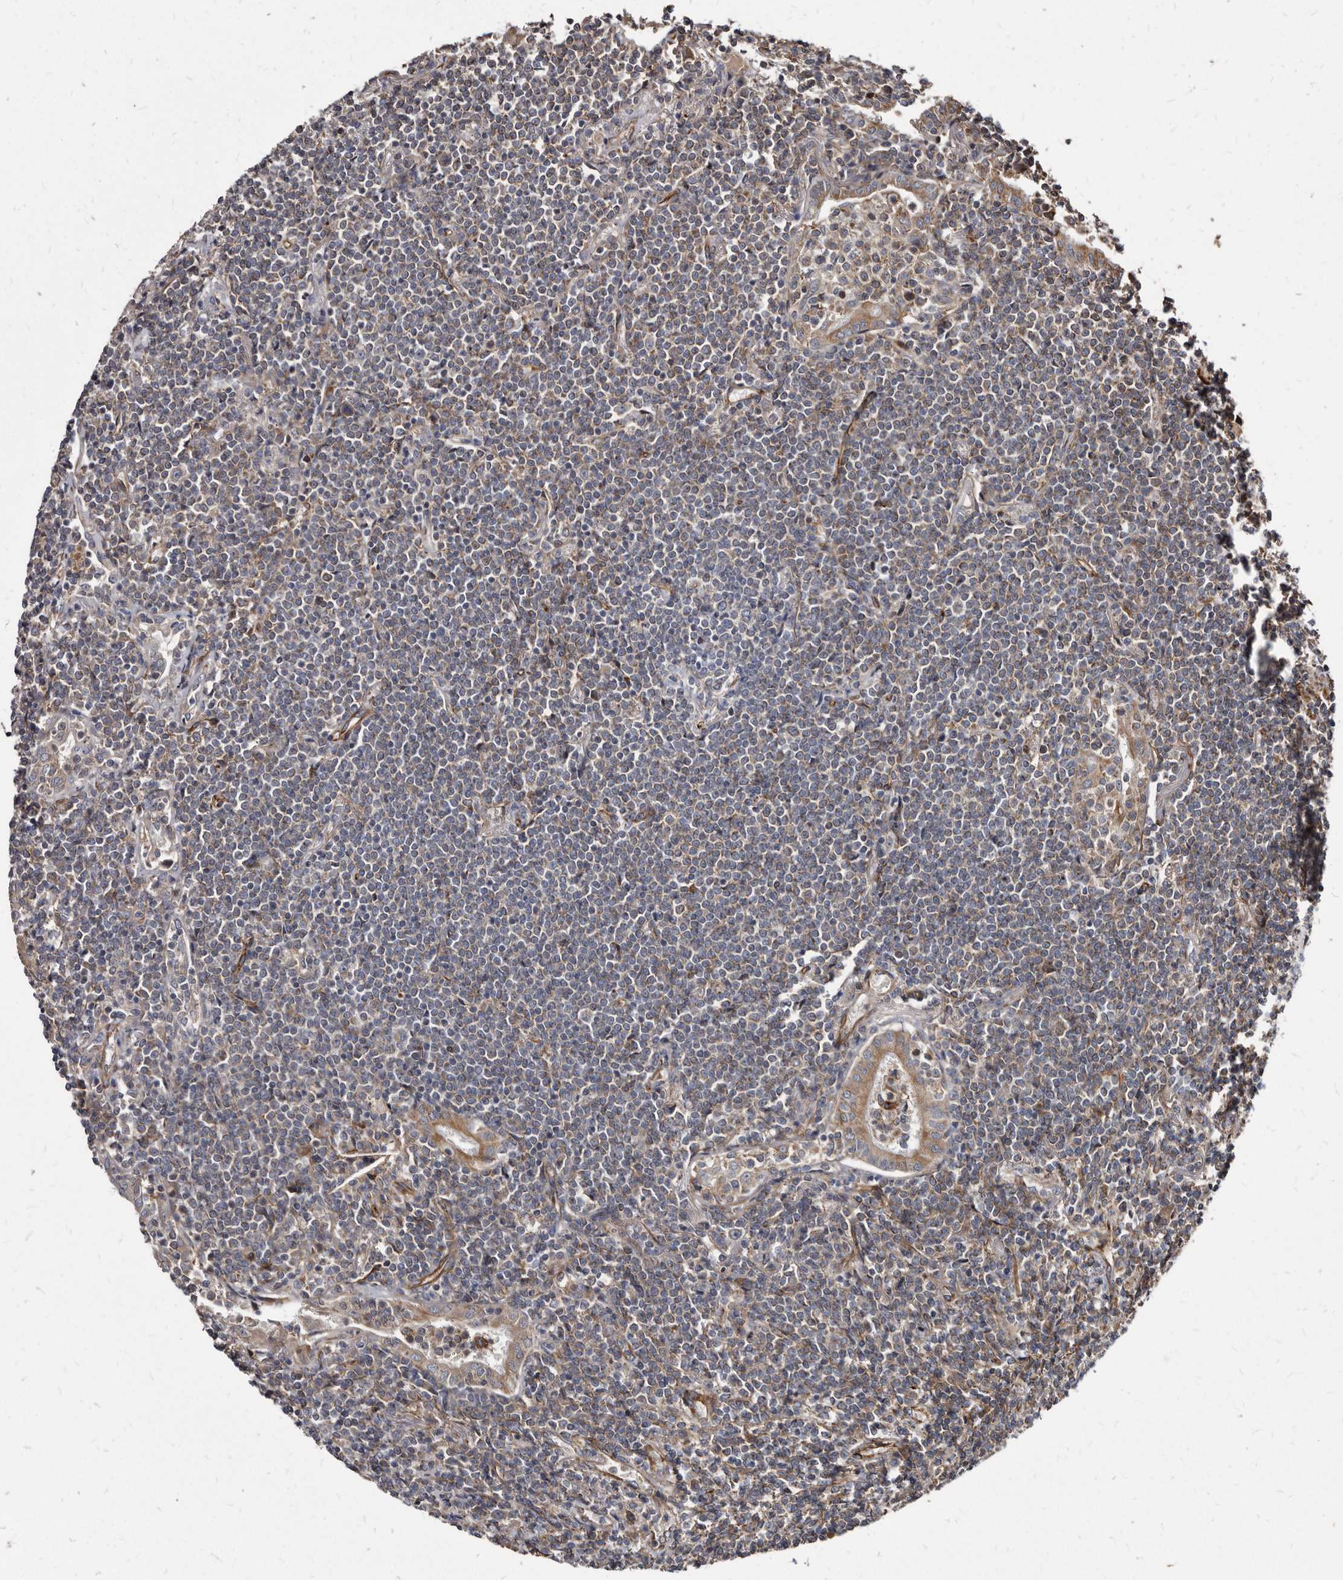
{"staining": {"intensity": "weak", "quantity": "<25%", "location": "cytoplasmic/membranous"}, "tissue": "lymphoma", "cell_type": "Tumor cells", "image_type": "cancer", "snomed": [{"axis": "morphology", "description": "Malignant lymphoma, non-Hodgkin's type, Low grade"}, {"axis": "topography", "description": "Lung"}], "caption": "Immunohistochemistry (IHC) of human low-grade malignant lymphoma, non-Hodgkin's type exhibits no positivity in tumor cells. (Brightfield microscopy of DAB immunohistochemistry (IHC) at high magnification).", "gene": "KCTD20", "patient": {"sex": "female", "age": 71}}